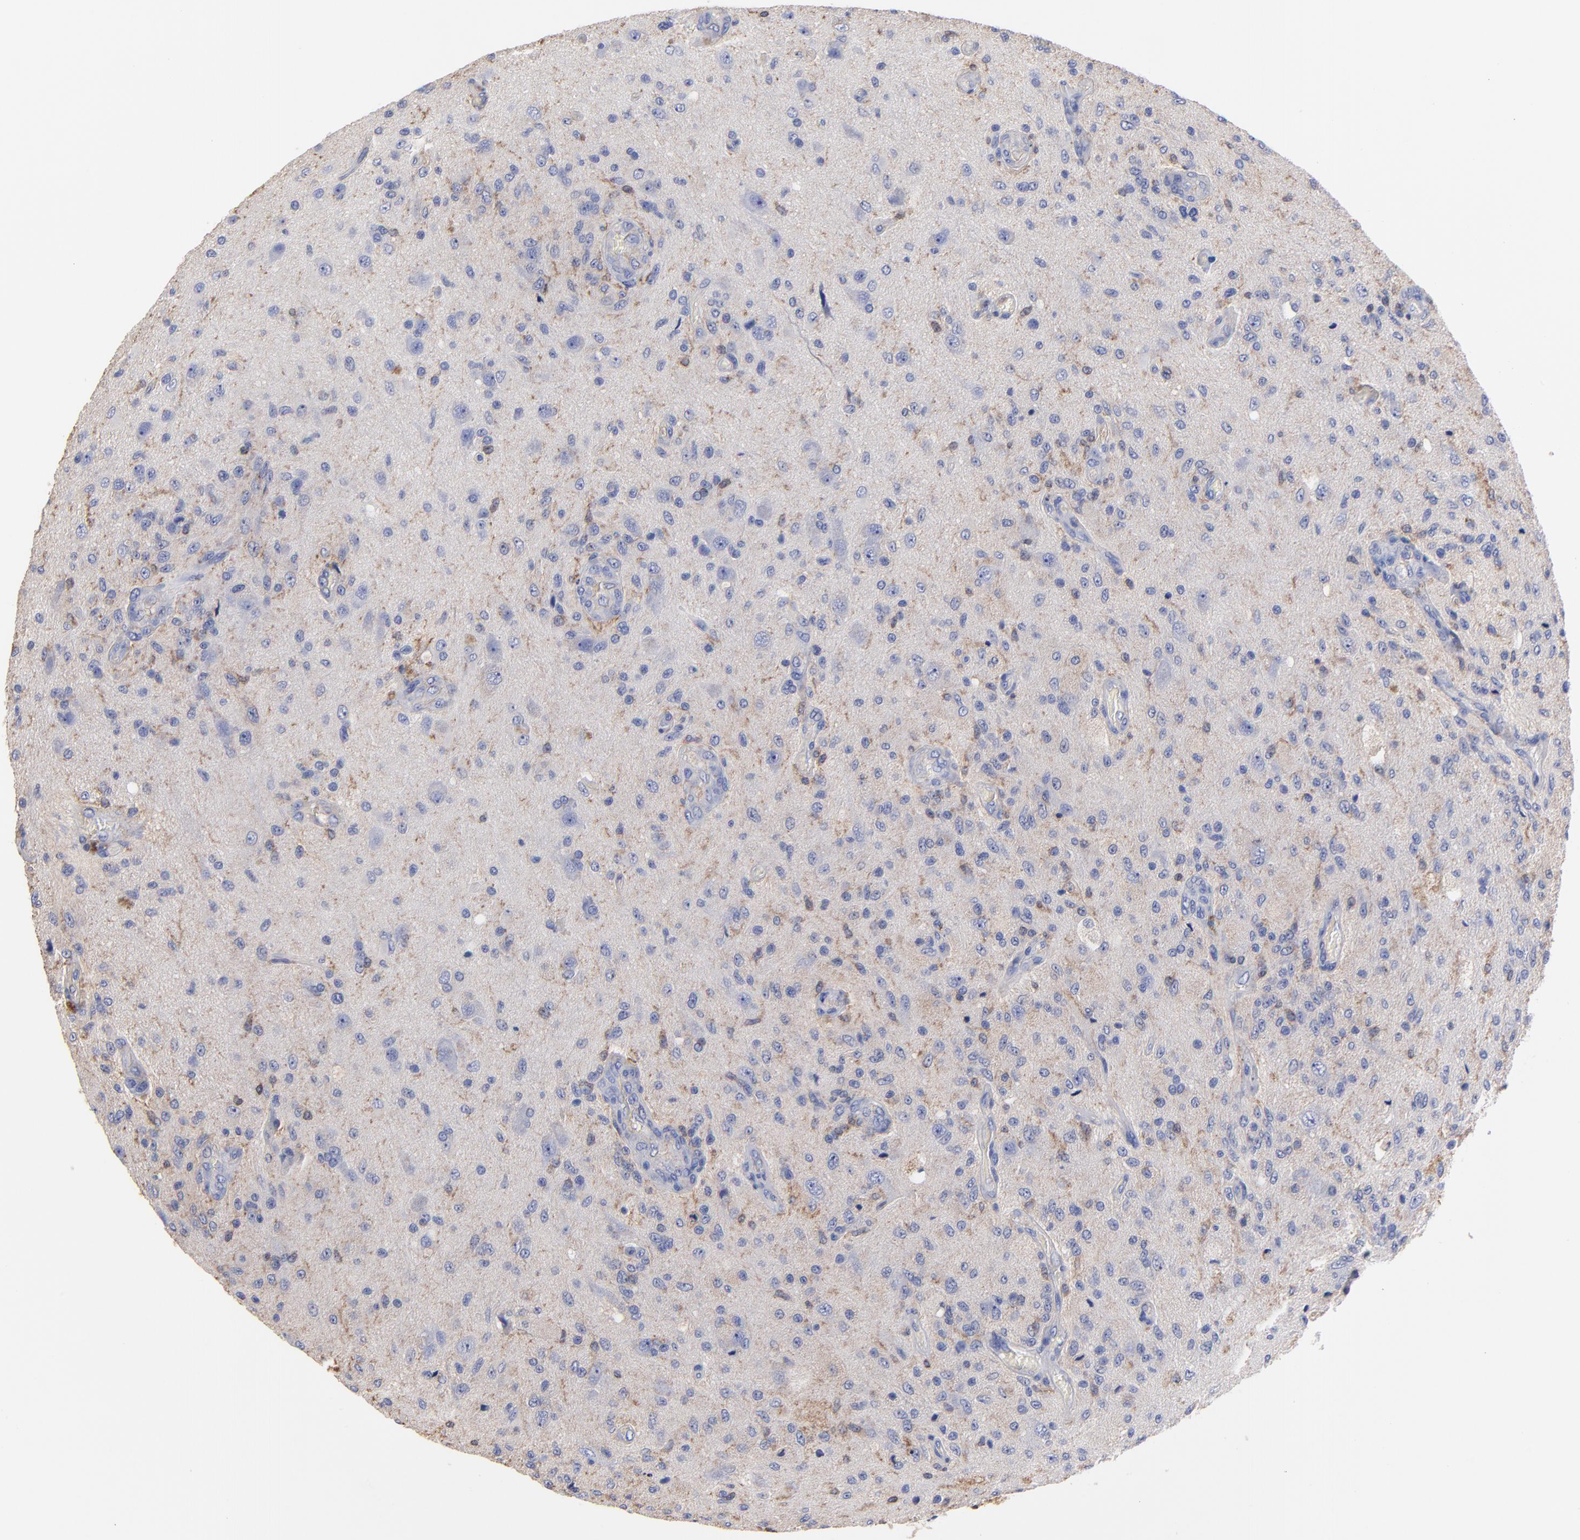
{"staining": {"intensity": "weak", "quantity": "25%-75%", "location": "cytoplasmic/membranous"}, "tissue": "glioma", "cell_type": "Tumor cells", "image_type": "cancer", "snomed": [{"axis": "morphology", "description": "Normal tissue, NOS"}, {"axis": "morphology", "description": "Glioma, malignant, High grade"}, {"axis": "topography", "description": "Cerebral cortex"}], "caption": "A histopathology image showing weak cytoplasmic/membranous positivity in approximately 25%-75% of tumor cells in glioma, as visualized by brown immunohistochemical staining.", "gene": "ASL", "patient": {"sex": "male", "age": 77}}